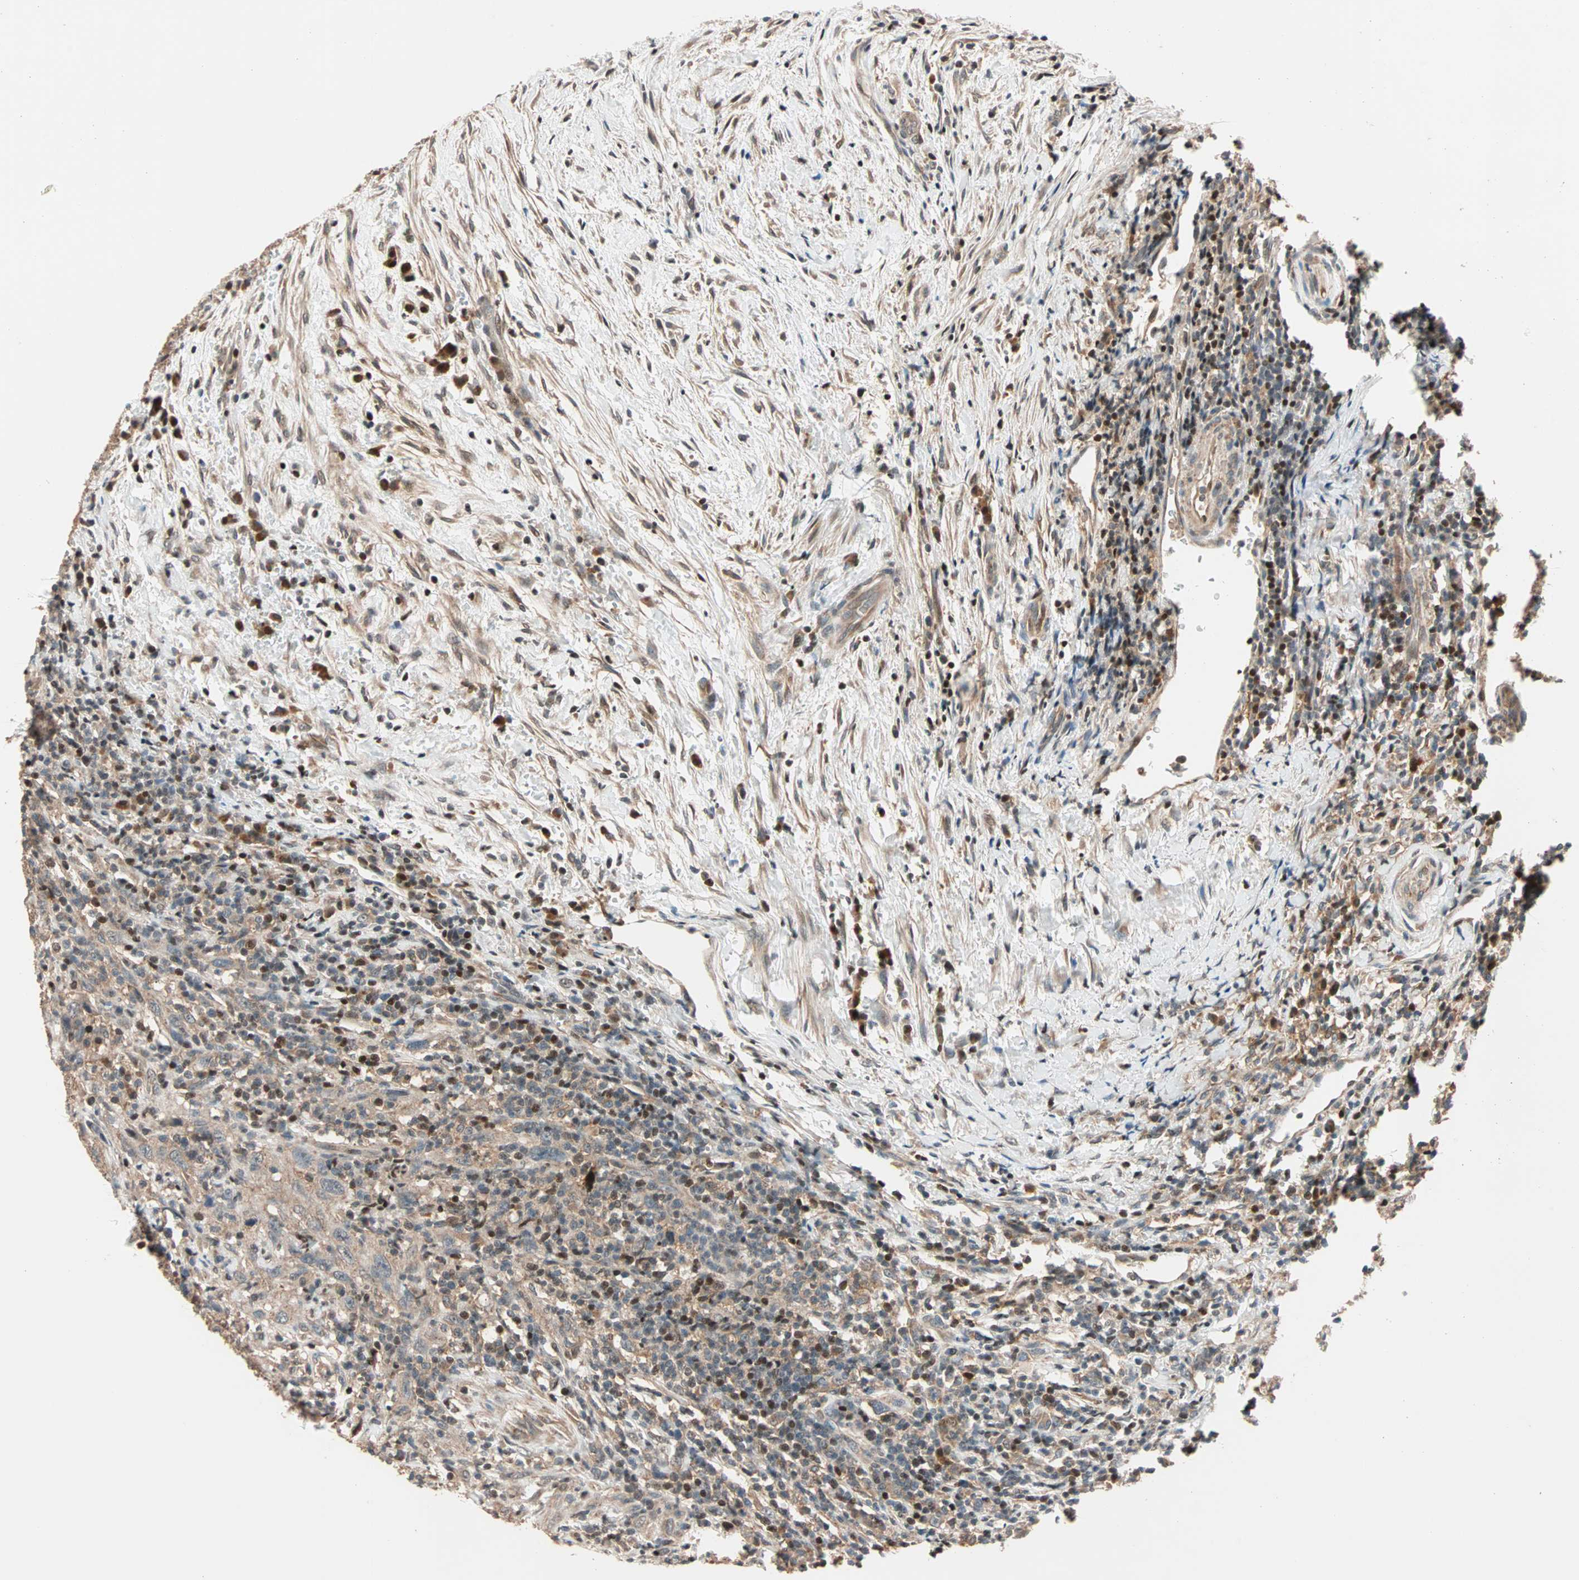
{"staining": {"intensity": "moderate", "quantity": ">75%", "location": "cytoplasmic/membranous"}, "tissue": "urothelial cancer", "cell_type": "Tumor cells", "image_type": "cancer", "snomed": [{"axis": "morphology", "description": "Urothelial carcinoma, High grade"}, {"axis": "topography", "description": "Urinary bladder"}], "caption": "Immunohistochemical staining of urothelial cancer reveals medium levels of moderate cytoplasmic/membranous protein positivity in about >75% of tumor cells.", "gene": "HECW1", "patient": {"sex": "male", "age": 61}}